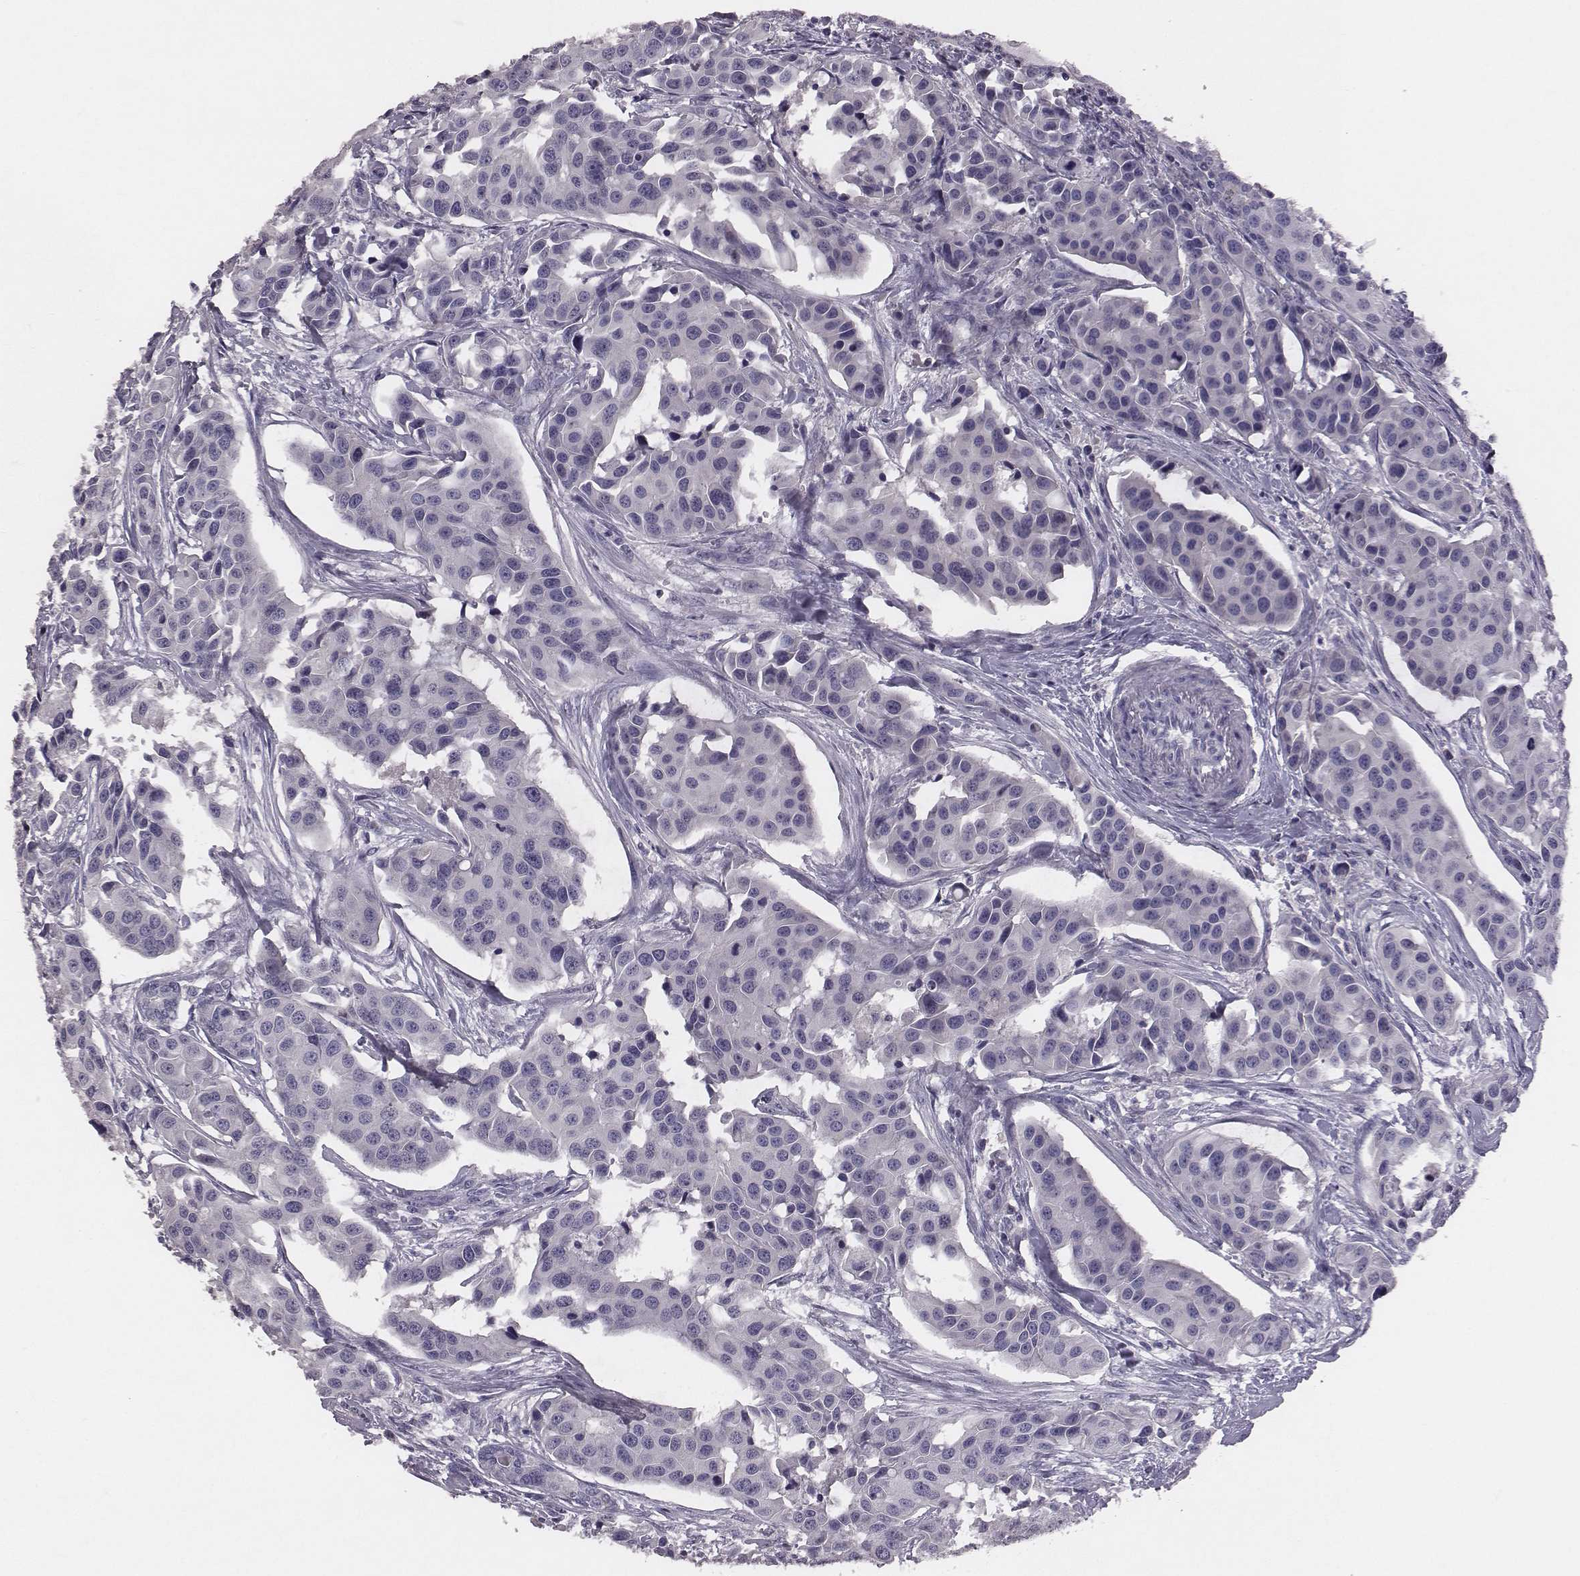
{"staining": {"intensity": "negative", "quantity": "none", "location": "none"}, "tissue": "head and neck cancer", "cell_type": "Tumor cells", "image_type": "cancer", "snomed": [{"axis": "morphology", "description": "Adenocarcinoma, NOS"}, {"axis": "topography", "description": "Head-Neck"}], "caption": "Human head and neck cancer stained for a protein using immunohistochemistry (IHC) reveals no staining in tumor cells.", "gene": "EN1", "patient": {"sex": "male", "age": 76}}